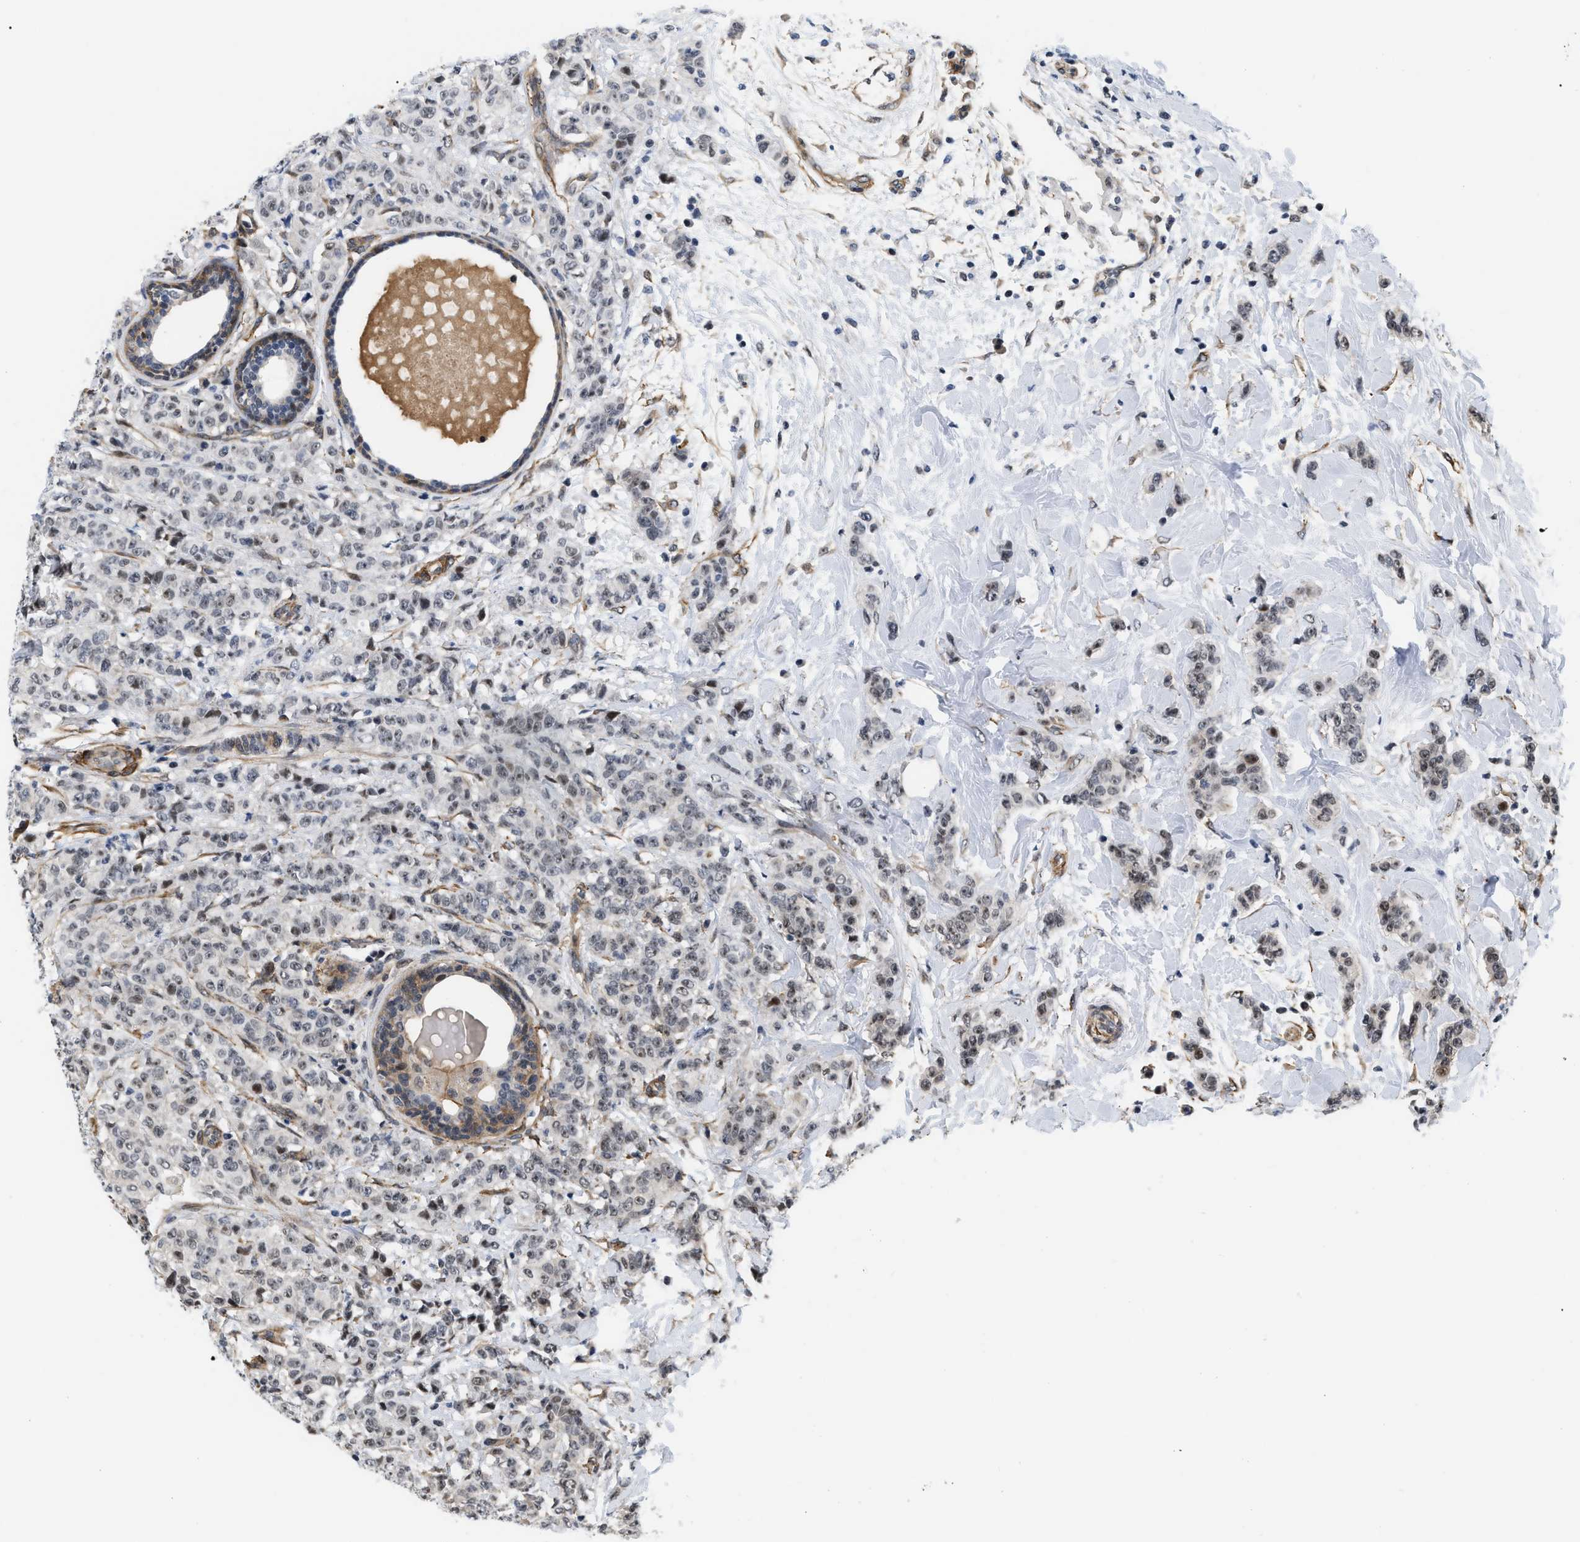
{"staining": {"intensity": "negative", "quantity": "none", "location": "none"}, "tissue": "breast cancer", "cell_type": "Tumor cells", "image_type": "cancer", "snomed": [{"axis": "morphology", "description": "Normal tissue, NOS"}, {"axis": "morphology", "description": "Duct carcinoma"}, {"axis": "topography", "description": "Breast"}], "caption": "Tumor cells are negative for brown protein staining in breast cancer.", "gene": "GPRASP2", "patient": {"sex": "female", "age": 40}}